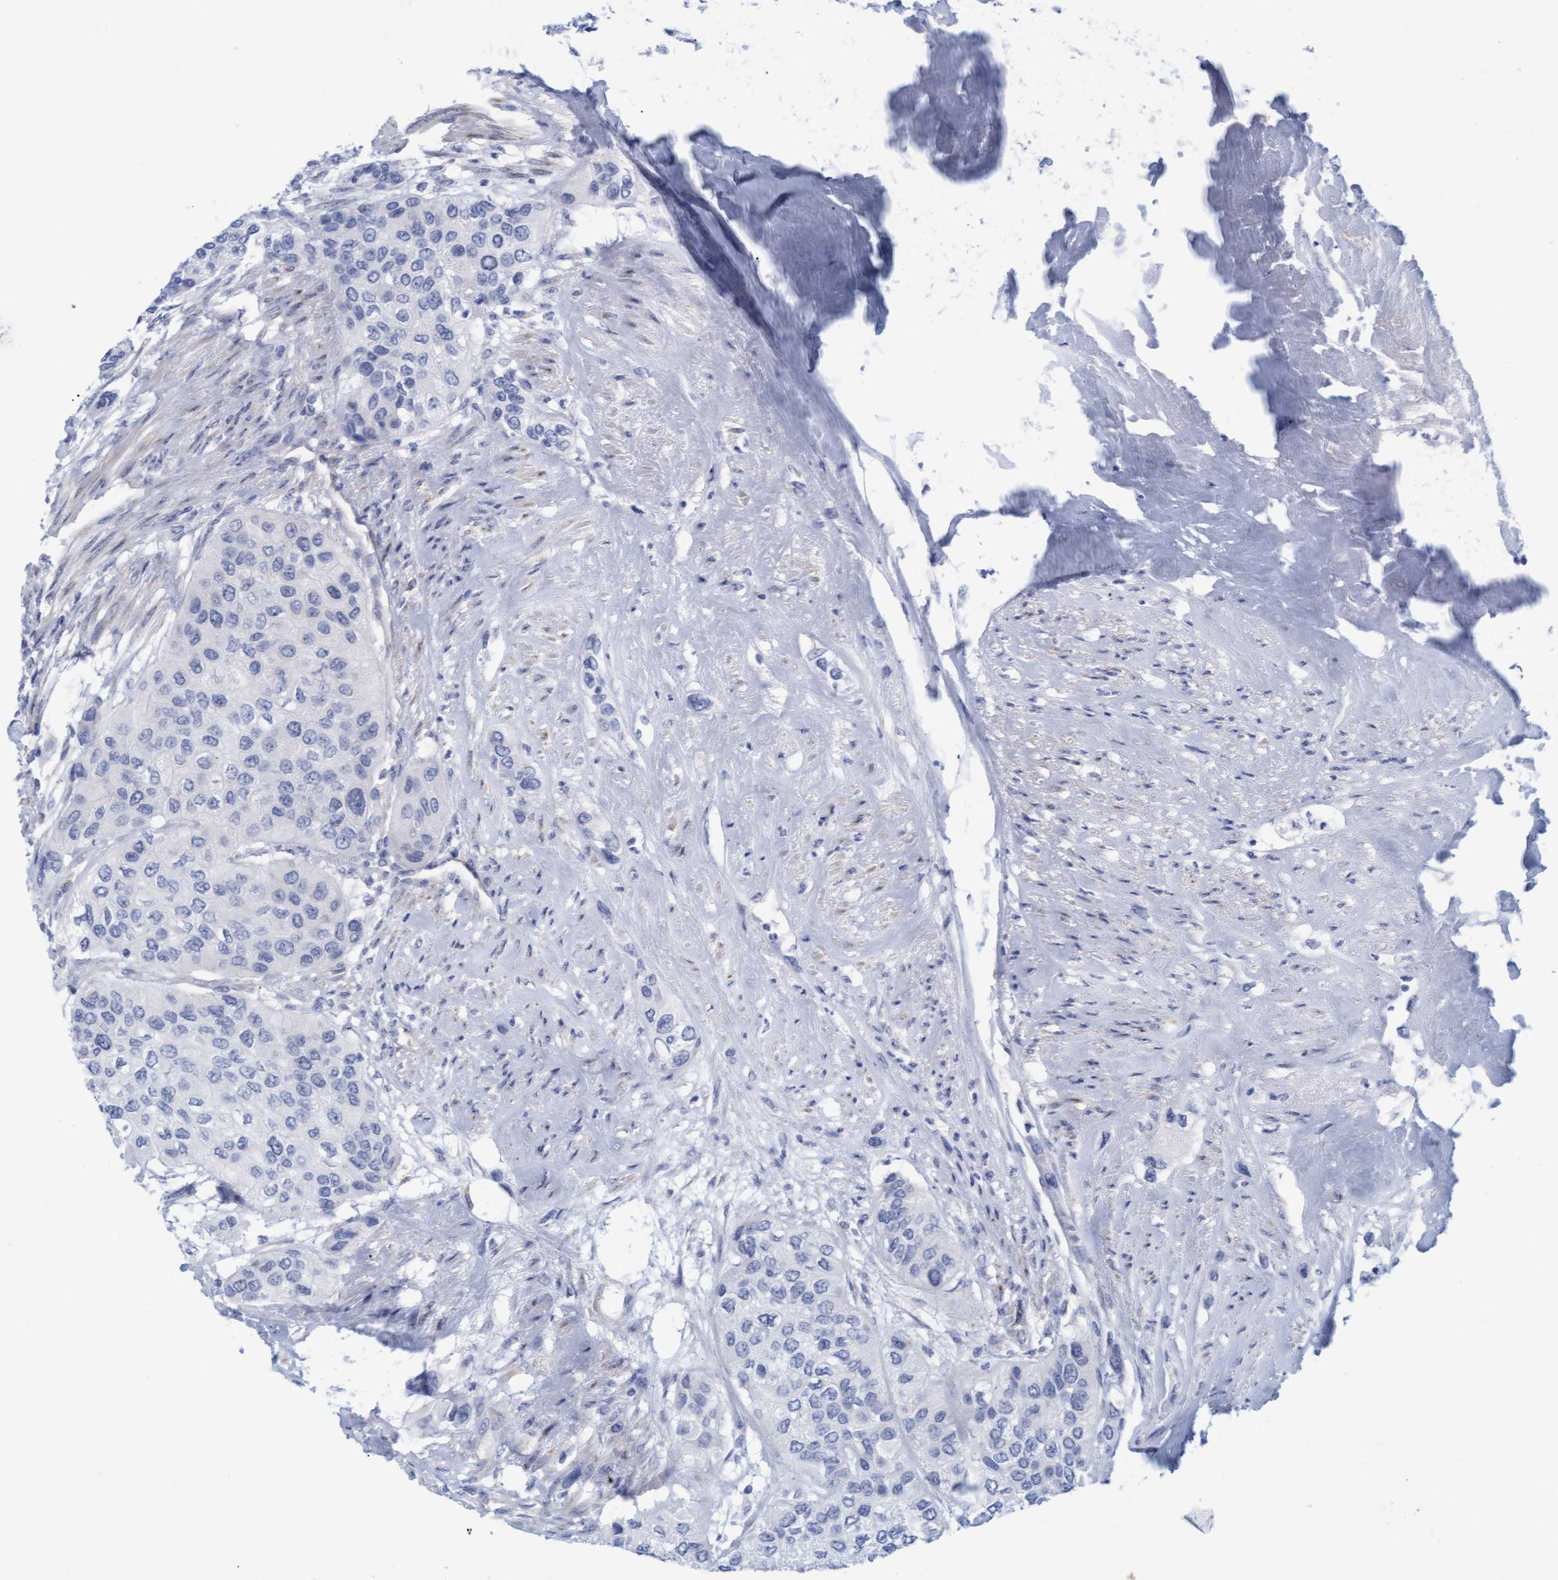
{"staining": {"intensity": "negative", "quantity": "none", "location": "none"}, "tissue": "urothelial cancer", "cell_type": "Tumor cells", "image_type": "cancer", "snomed": [{"axis": "morphology", "description": "Urothelial carcinoma, High grade"}, {"axis": "topography", "description": "Urinary bladder"}], "caption": "Tumor cells are negative for brown protein staining in urothelial carcinoma (high-grade). (DAB immunohistochemistry (IHC), high magnification).", "gene": "STXBP1", "patient": {"sex": "female", "age": 56}}